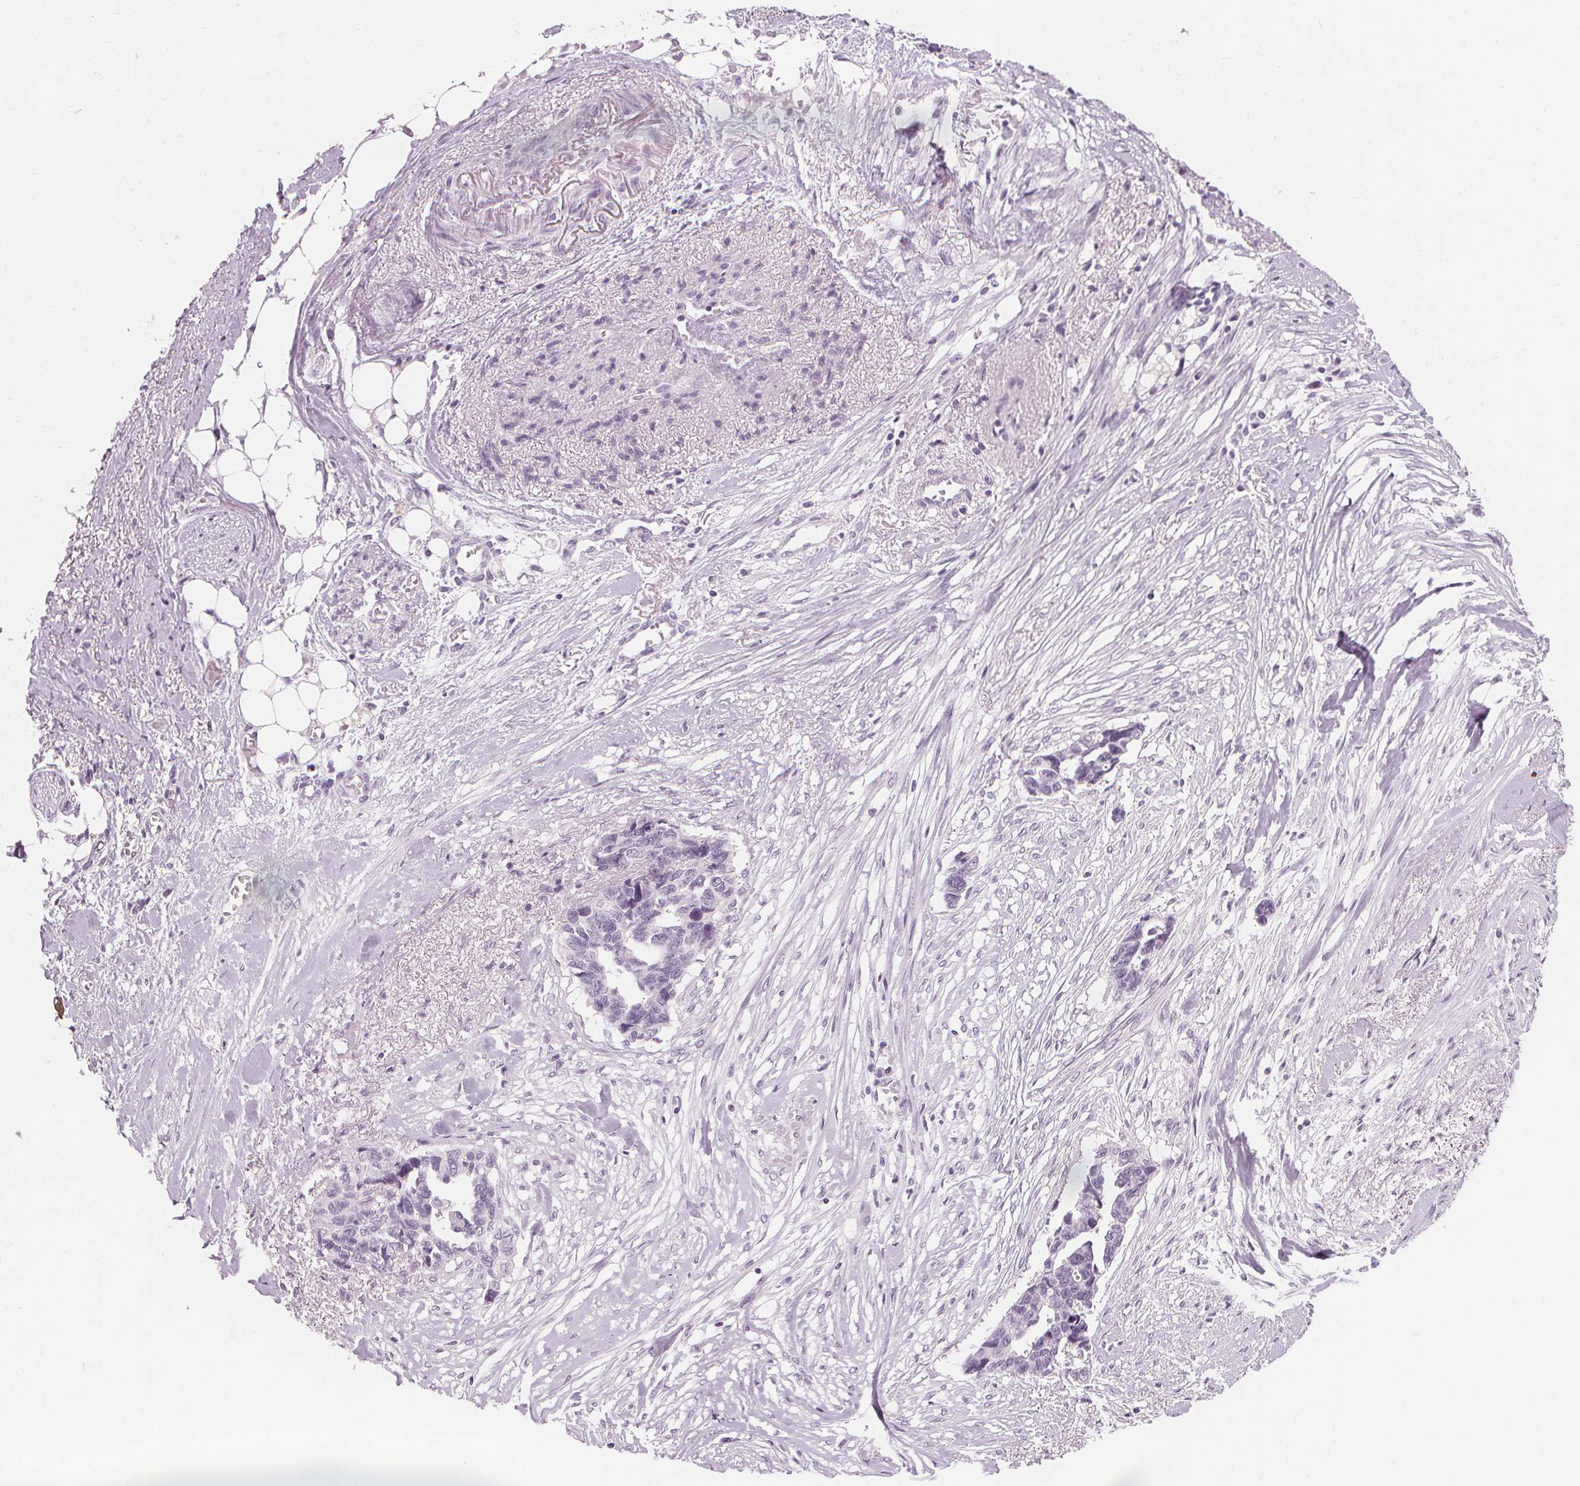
{"staining": {"intensity": "negative", "quantity": "none", "location": "none"}, "tissue": "ovarian cancer", "cell_type": "Tumor cells", "image_type": "cancer", "snomed": [{"axis": "morphology", "description": "Cystadenocarcinoma, serous, NOS"}, {"axis": "topography", "description": "Ovary"}], "caption": "Serous cystadenocarcinoma (ovarian) was stained to show a protein in brown. There is no significant positivity in tumor cells.", "gene": "MUC12", "patient": {"sex": "female", "age": 69}}